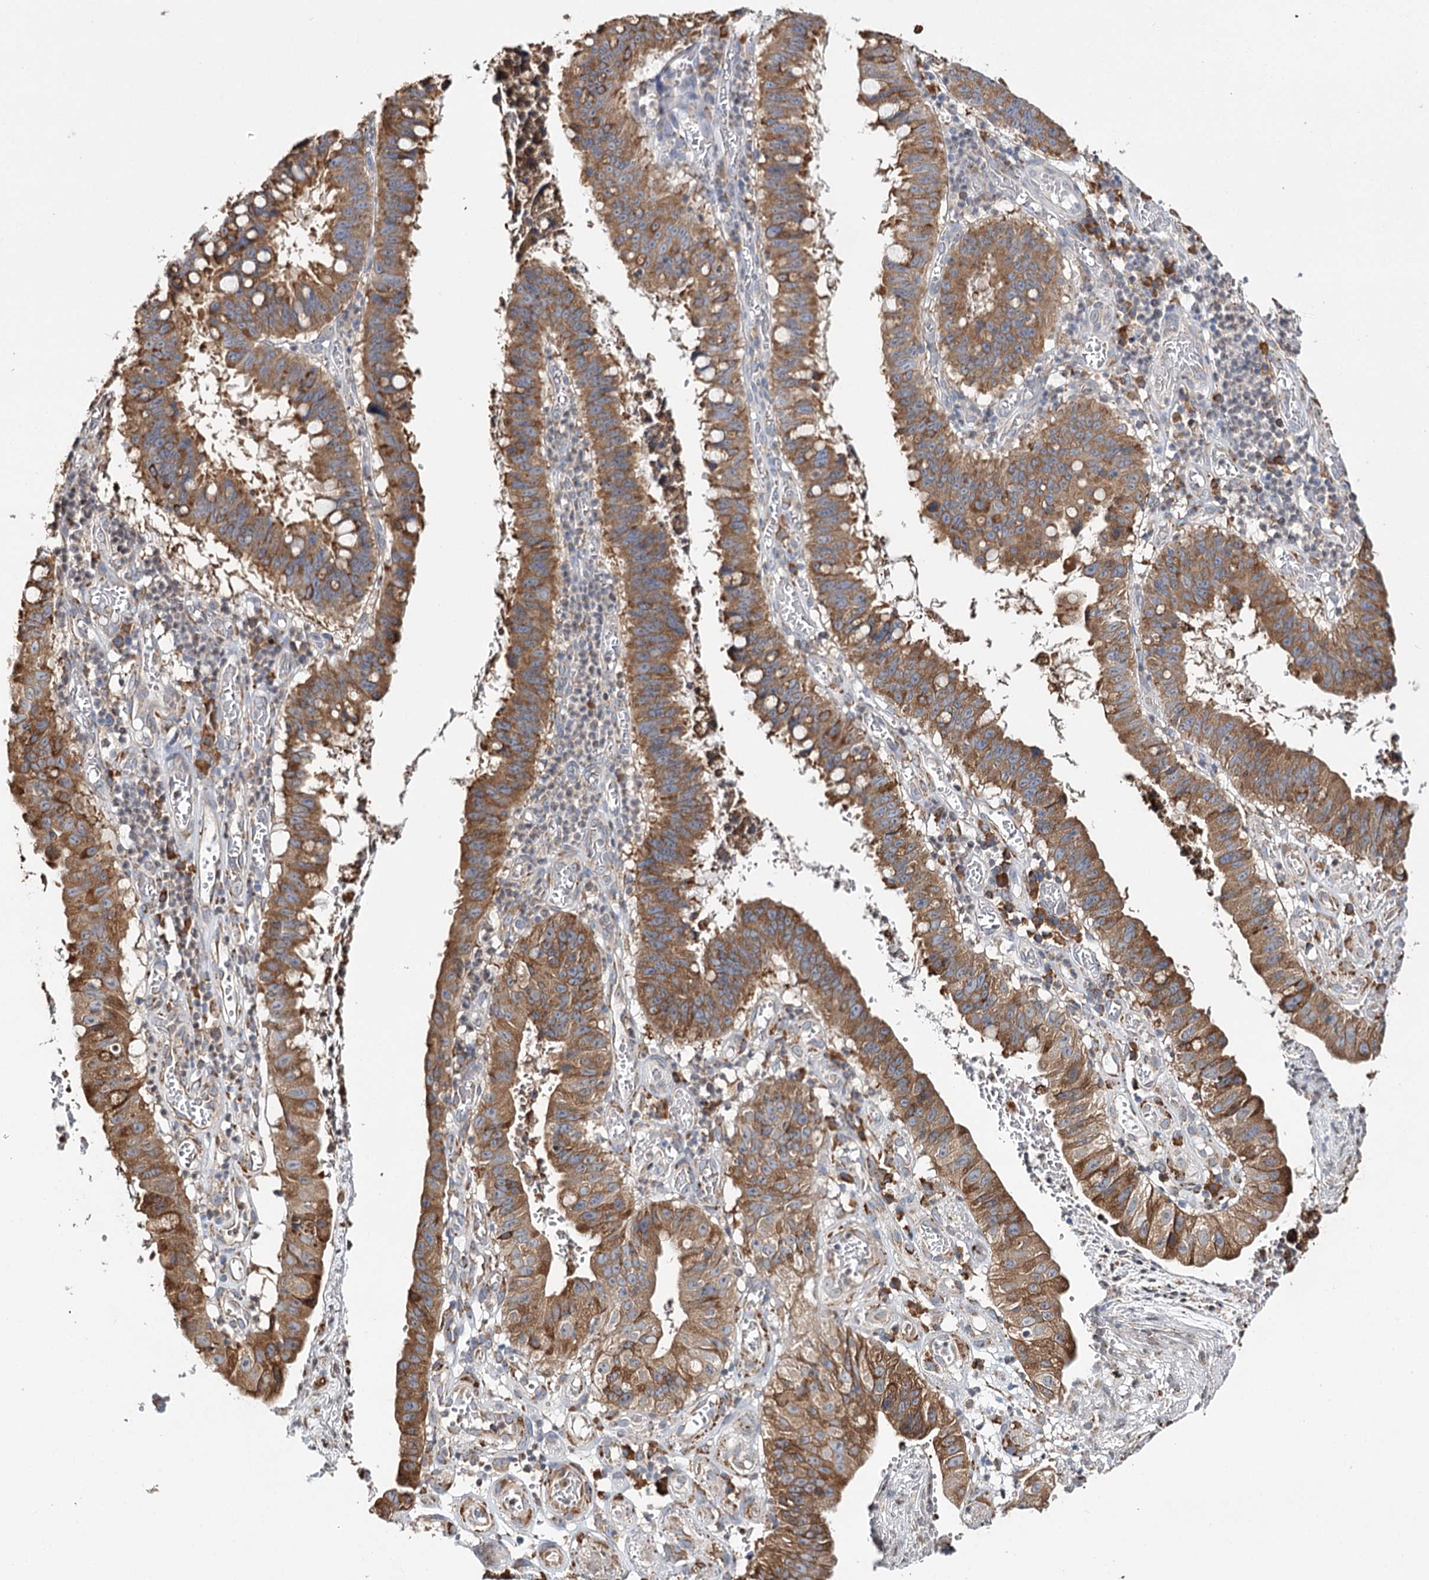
{"staining": {"intensity": "strong", "quantity": ">75%", "location": "cytoplasmic/membranous"}, "tissue": "stomach cancer", "cell_type": "Tumor cells", "image_type": "cancer", "snomed": [{"axis": "morphology", "description": "Adenocarcinoma, NOS"}, {"axis": "topography", "description": "Stomach"}], "caption": "Human stomach adenocarcinoma stained for a protein (brown) exhibits strong cytoplasmic/membranous positive expression in approximately >75% of tumor cells.", "gene": "VEGFA", "patient": {"sex": "male", "age": 59}}